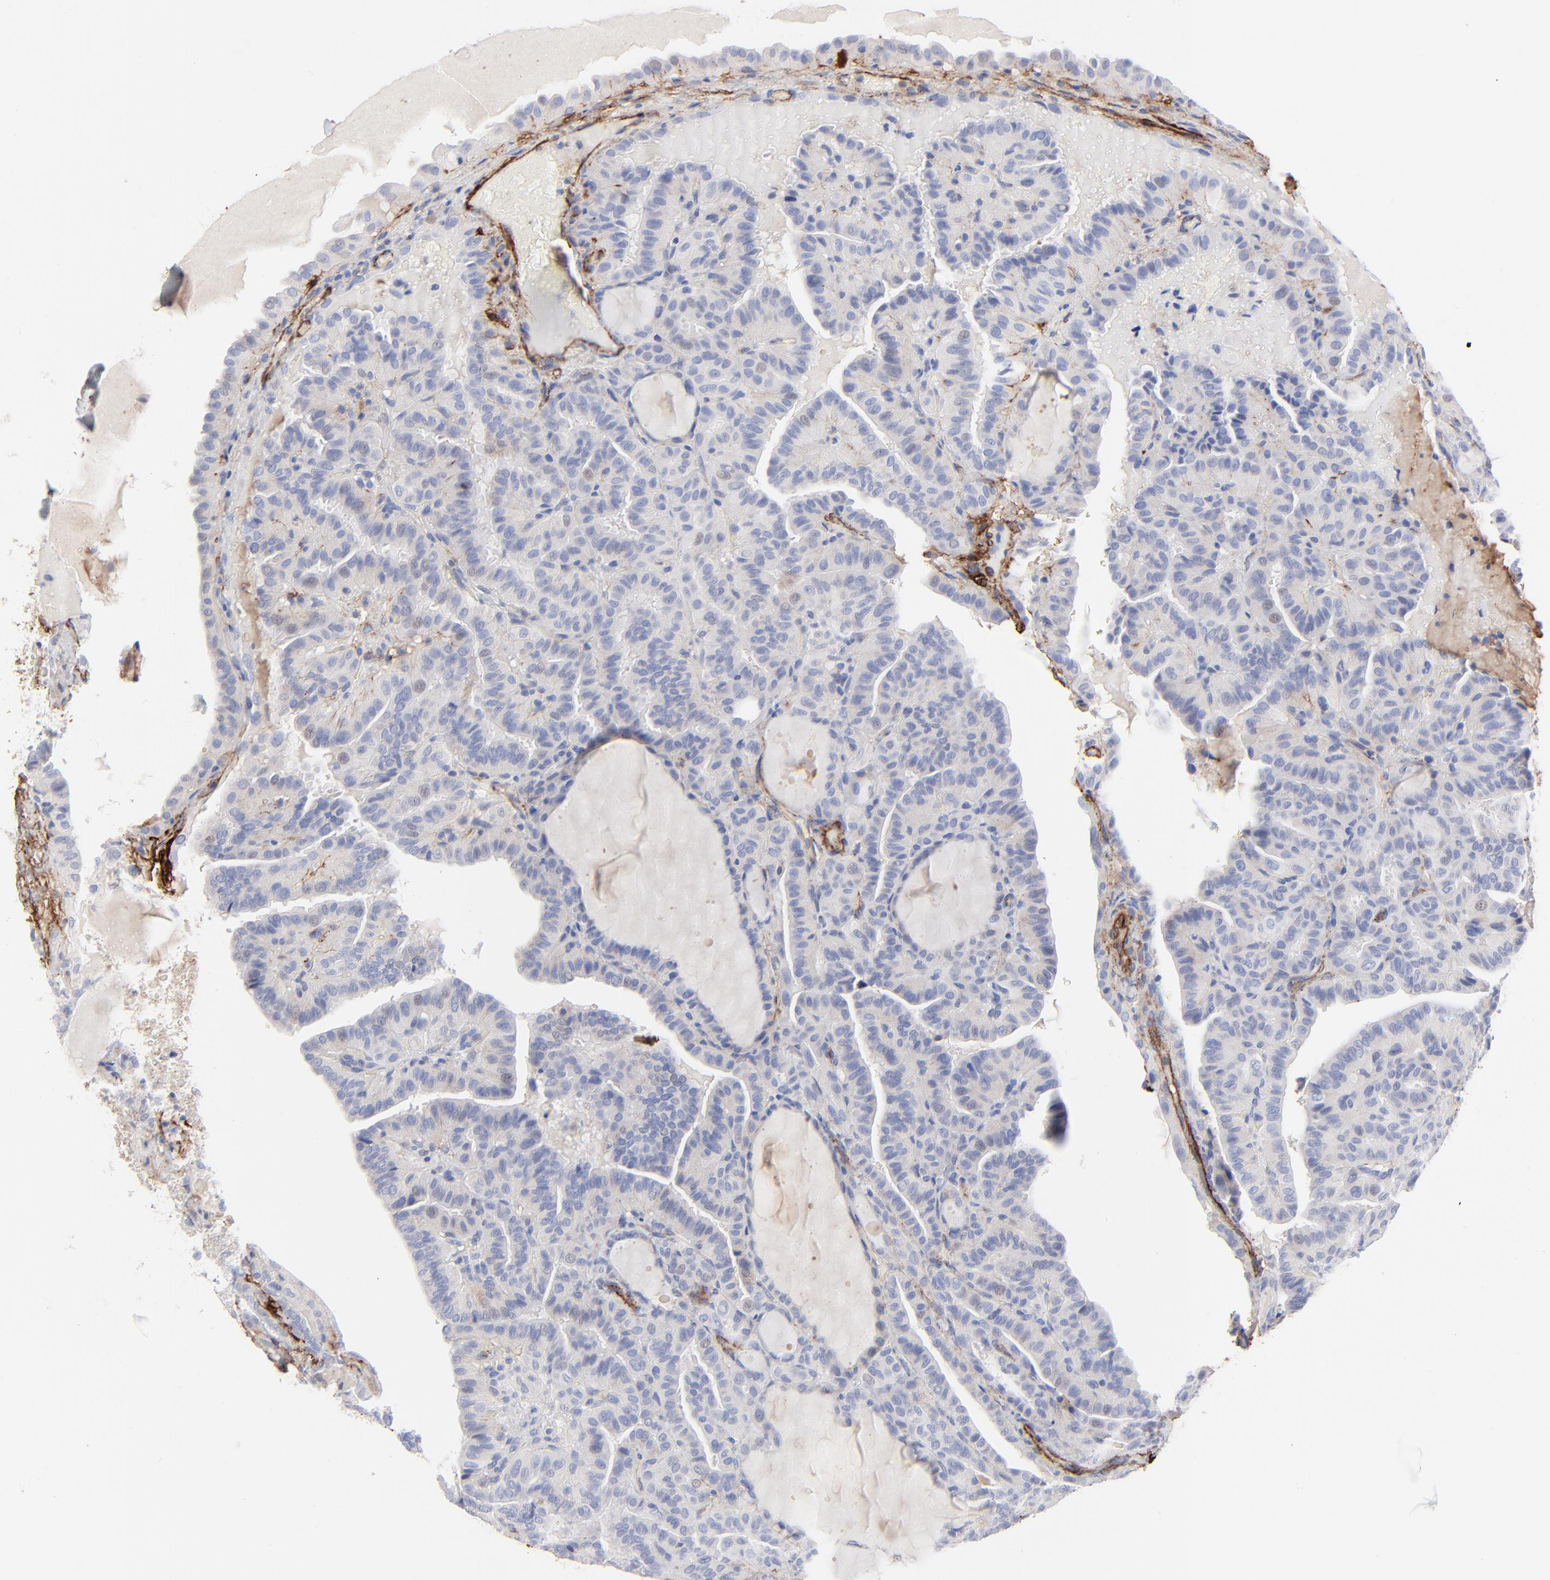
{"staining": {"intensity": "negative", "quantity": "none", "location": "none"}, "tissue": "thyroid cancer", "cell_type": "Tumor cells", "image_type": "cancer", "snomed": [{"axis": "morphology", "description": "Papillary adenocarcinoma, NOS"}, {"axis": "topography", "description": "Thyroid gland"}], "caption": "The histopathology image shows no staining of tumor cells in thyroid cancer (papillary adenocarcinoma).", "gene": "FBLN2", "patient": {"sex": "male", "age": 77}}